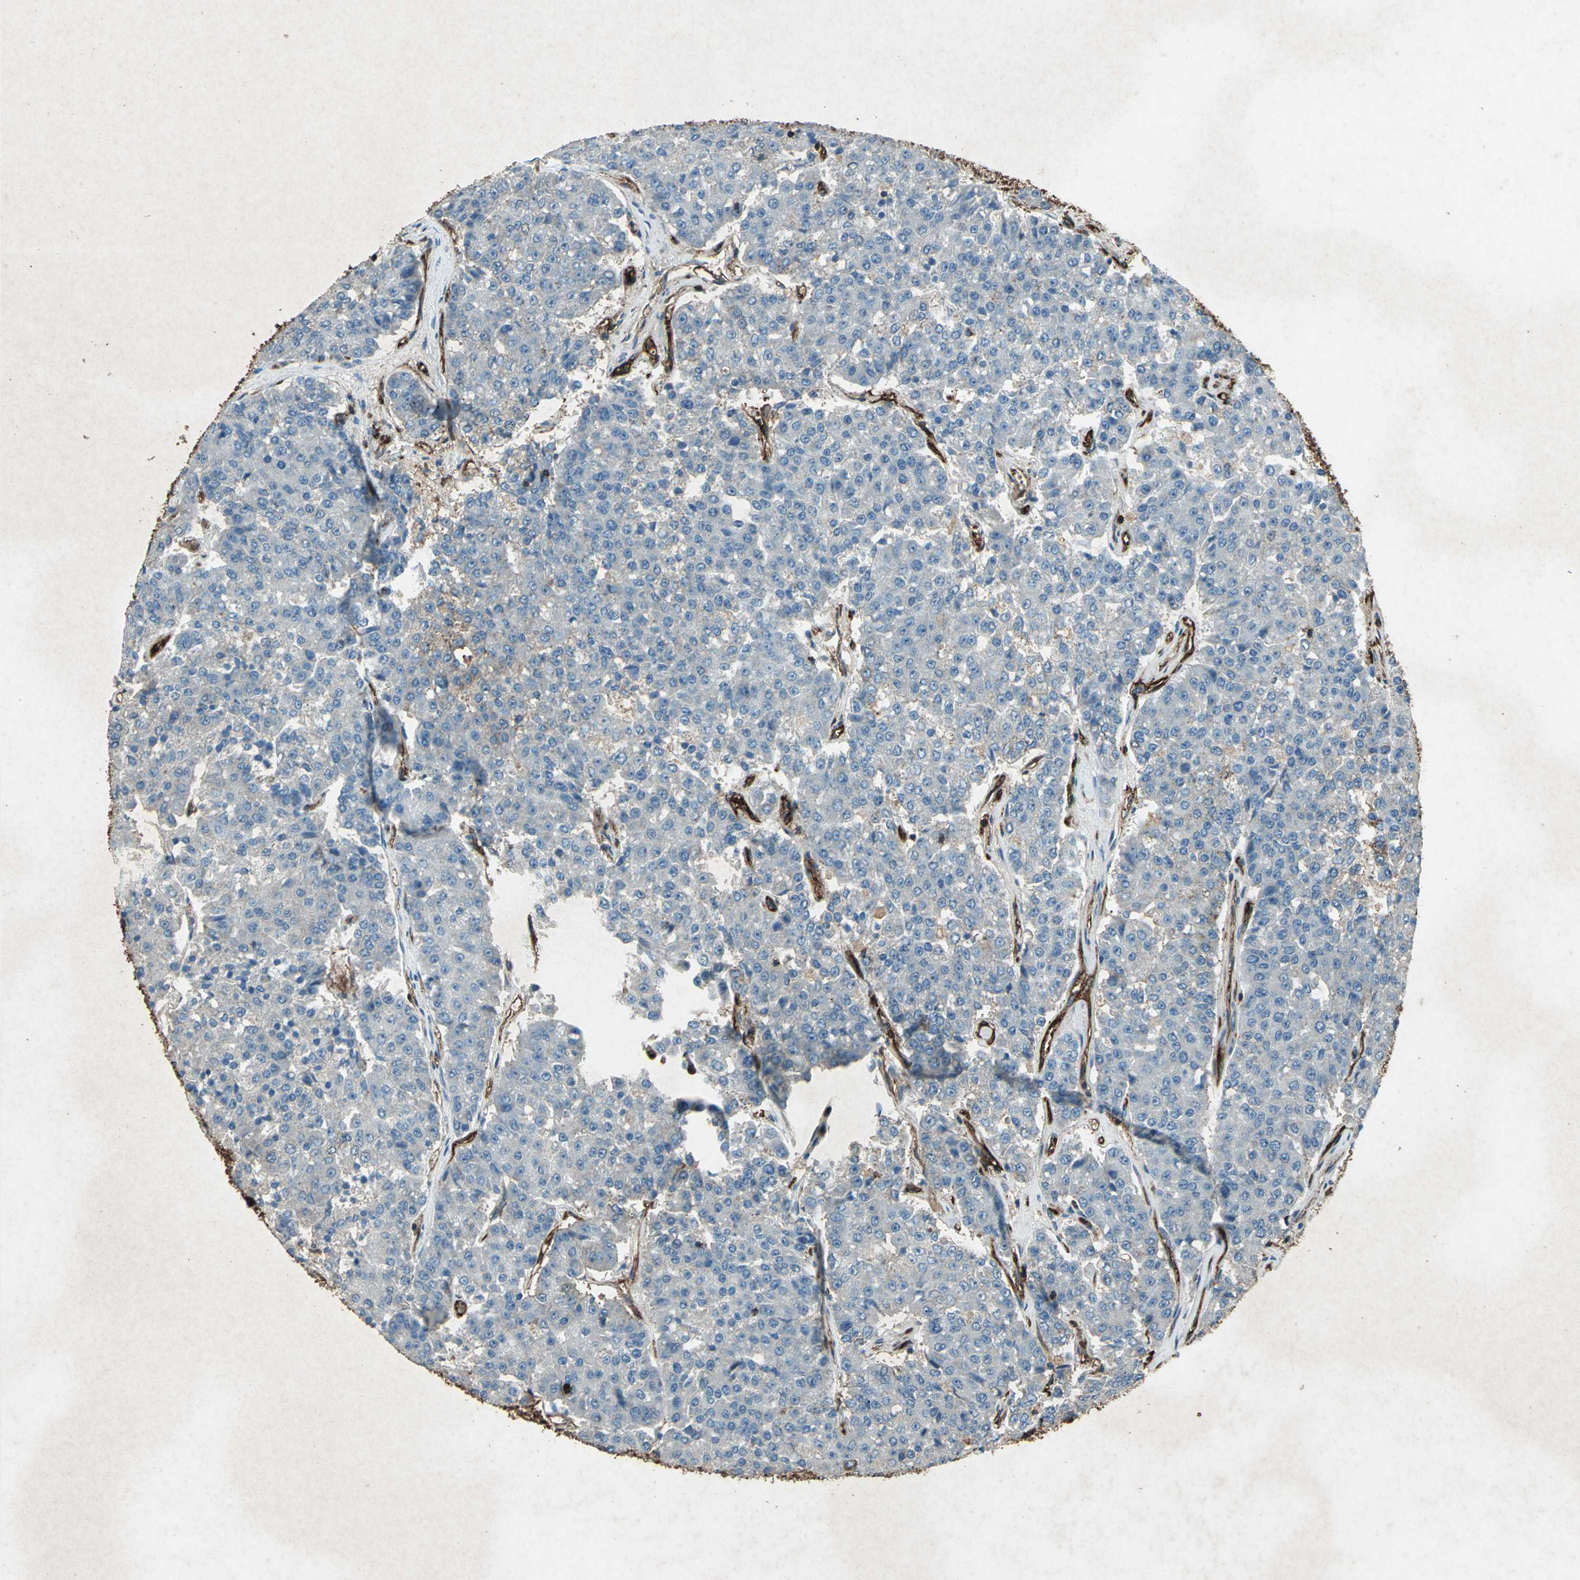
{"staining": {"intensity": "weak", "quantity": "<25%", "location": "cytoplasmic/membranous"}, "tissue": "pancreatic cancer", "cell_type": "Tumor cells", "image_type": "cancer", "snomed": [{"axis": "morphology", "description": "Adenocarcinoma, NOS"}, {"axis": "topography", "description": "Pancreas"}], "caption": "Immunohistochemistry of adenocarcinoma (pancreatic) displays no staining in tumor cells.", "gene": "CCR6", "patient": {"sex": "male", "age": 50}}